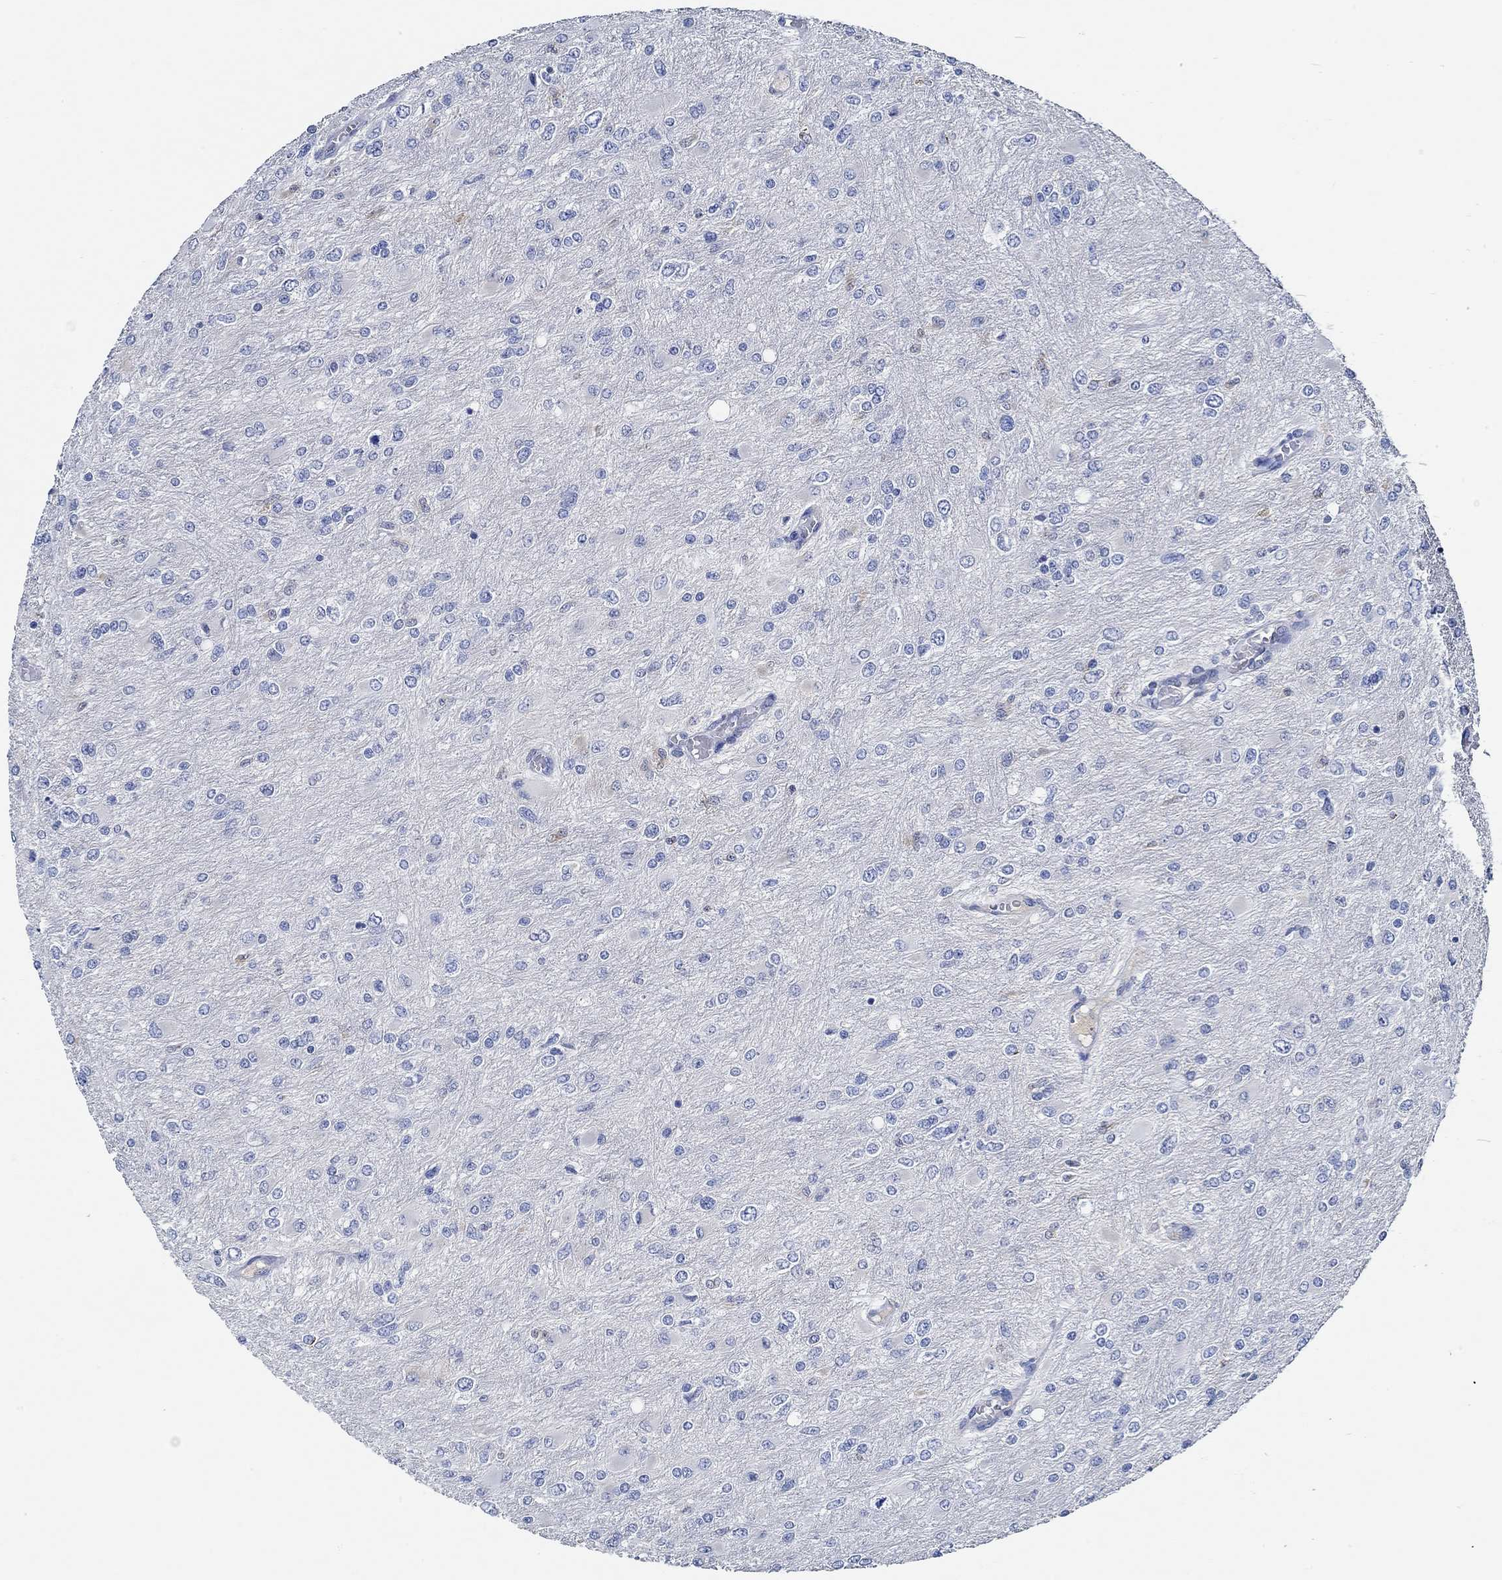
{"staining": {"intensity": "negative", "quantity": "none", "location": "none"}, "tissue": "glioma", "cell_type": "Tumor cells", "image_type": "cancer", "snomed": [{"axis": "morphology", "description": "Glioma, malignant, High grade"}, {"axis": "topography", "description": "Cerebral cortex"}], "caption": "IHC photomicrograph of neoplastic tissue: human malignant glioma (high-grade) stained with DAB exhibits no significant protein staining in tumor cells.", "gene": "HECW2", "patient": {"sex": "female", "age": 36}}